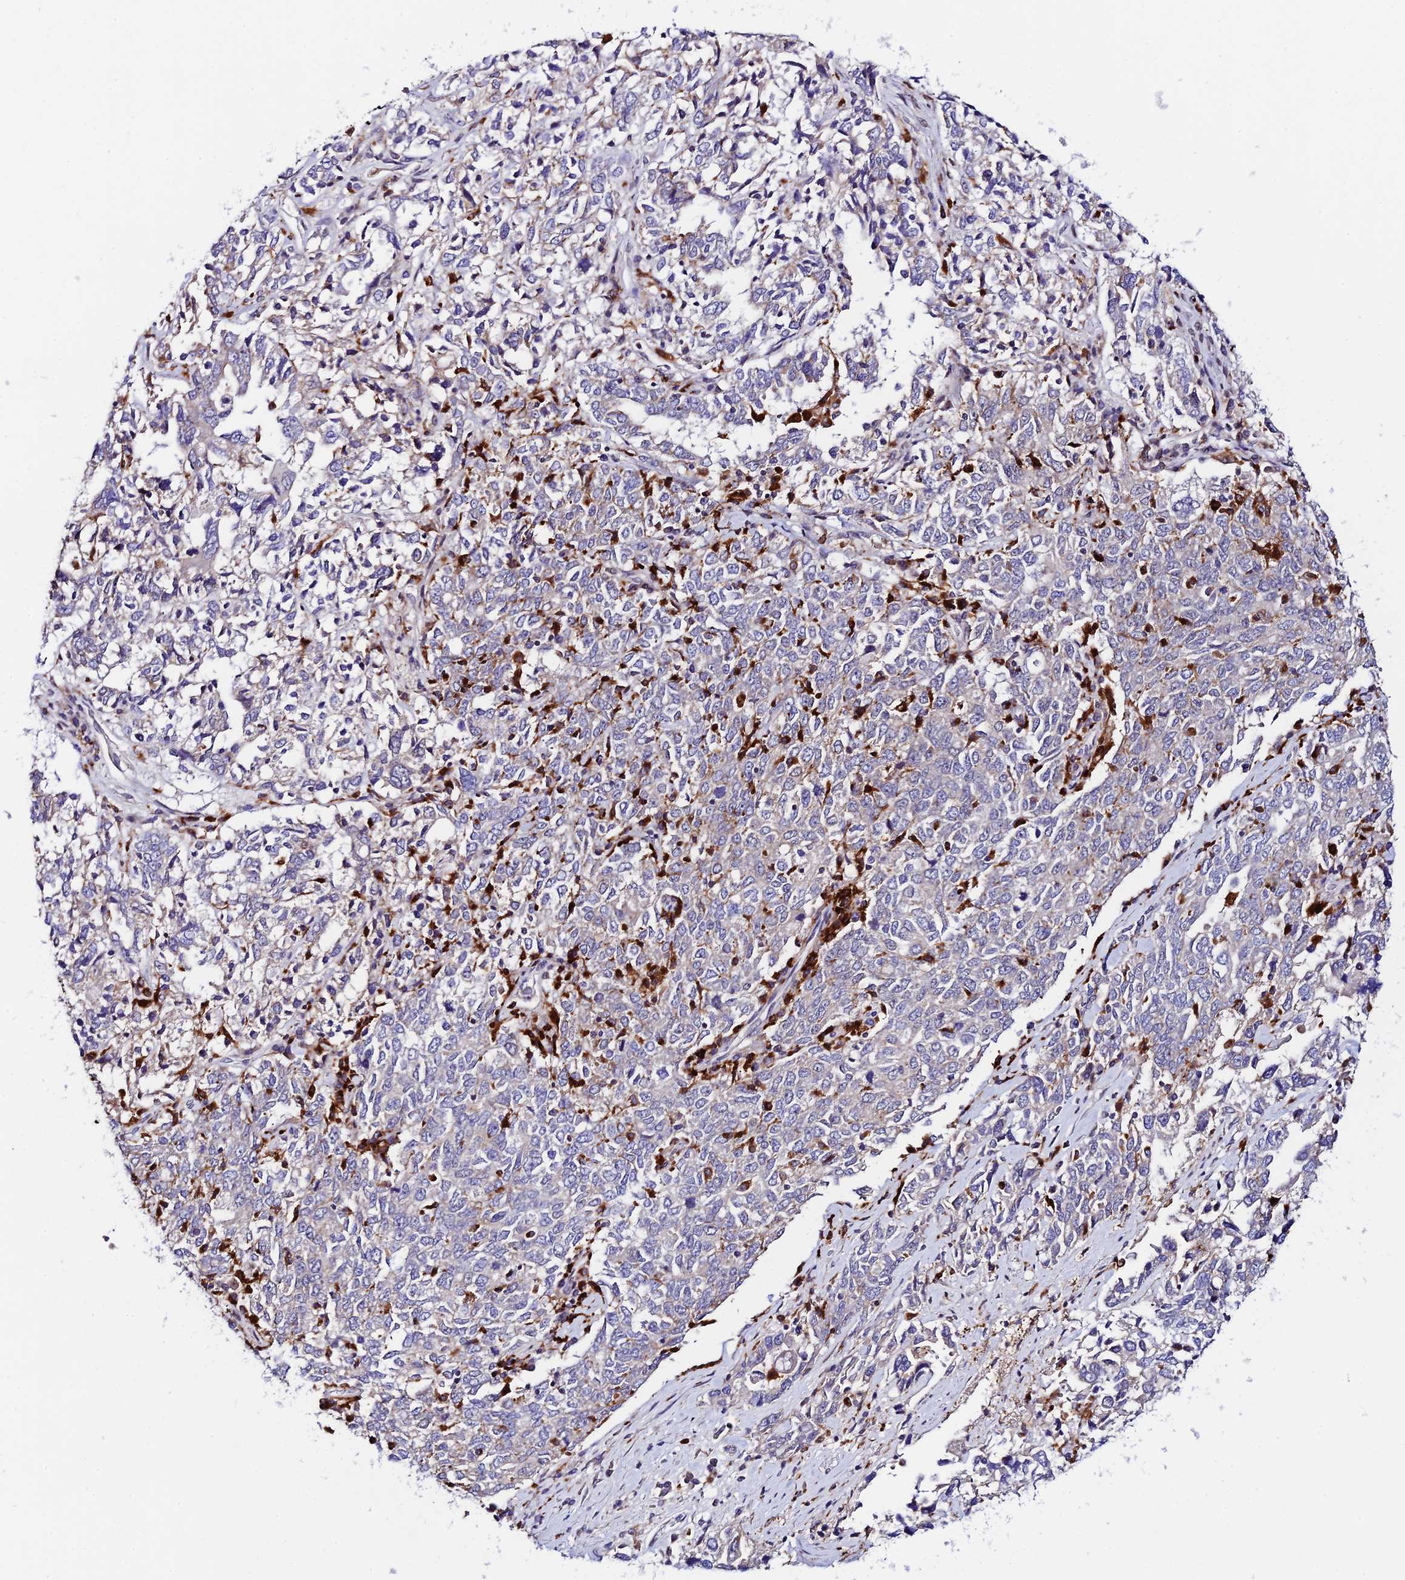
{"staining": {"intensity": "negative", "quantity": "none", "location": "none"}, "tissue": "ovarian cancer", "cell_type": "Tumor cells", "image_type": "cancer", "snomed": [{"axis": "morphology", "description": "Carcinoma, endometroid"}, {"axis": "topography", "description": "Ovary"}], "caption": "IHC of human ovarian cancer displays no expression in tumor cells.", "gene": "HIC1", "patient": {"sex": "female", "age": 62}}